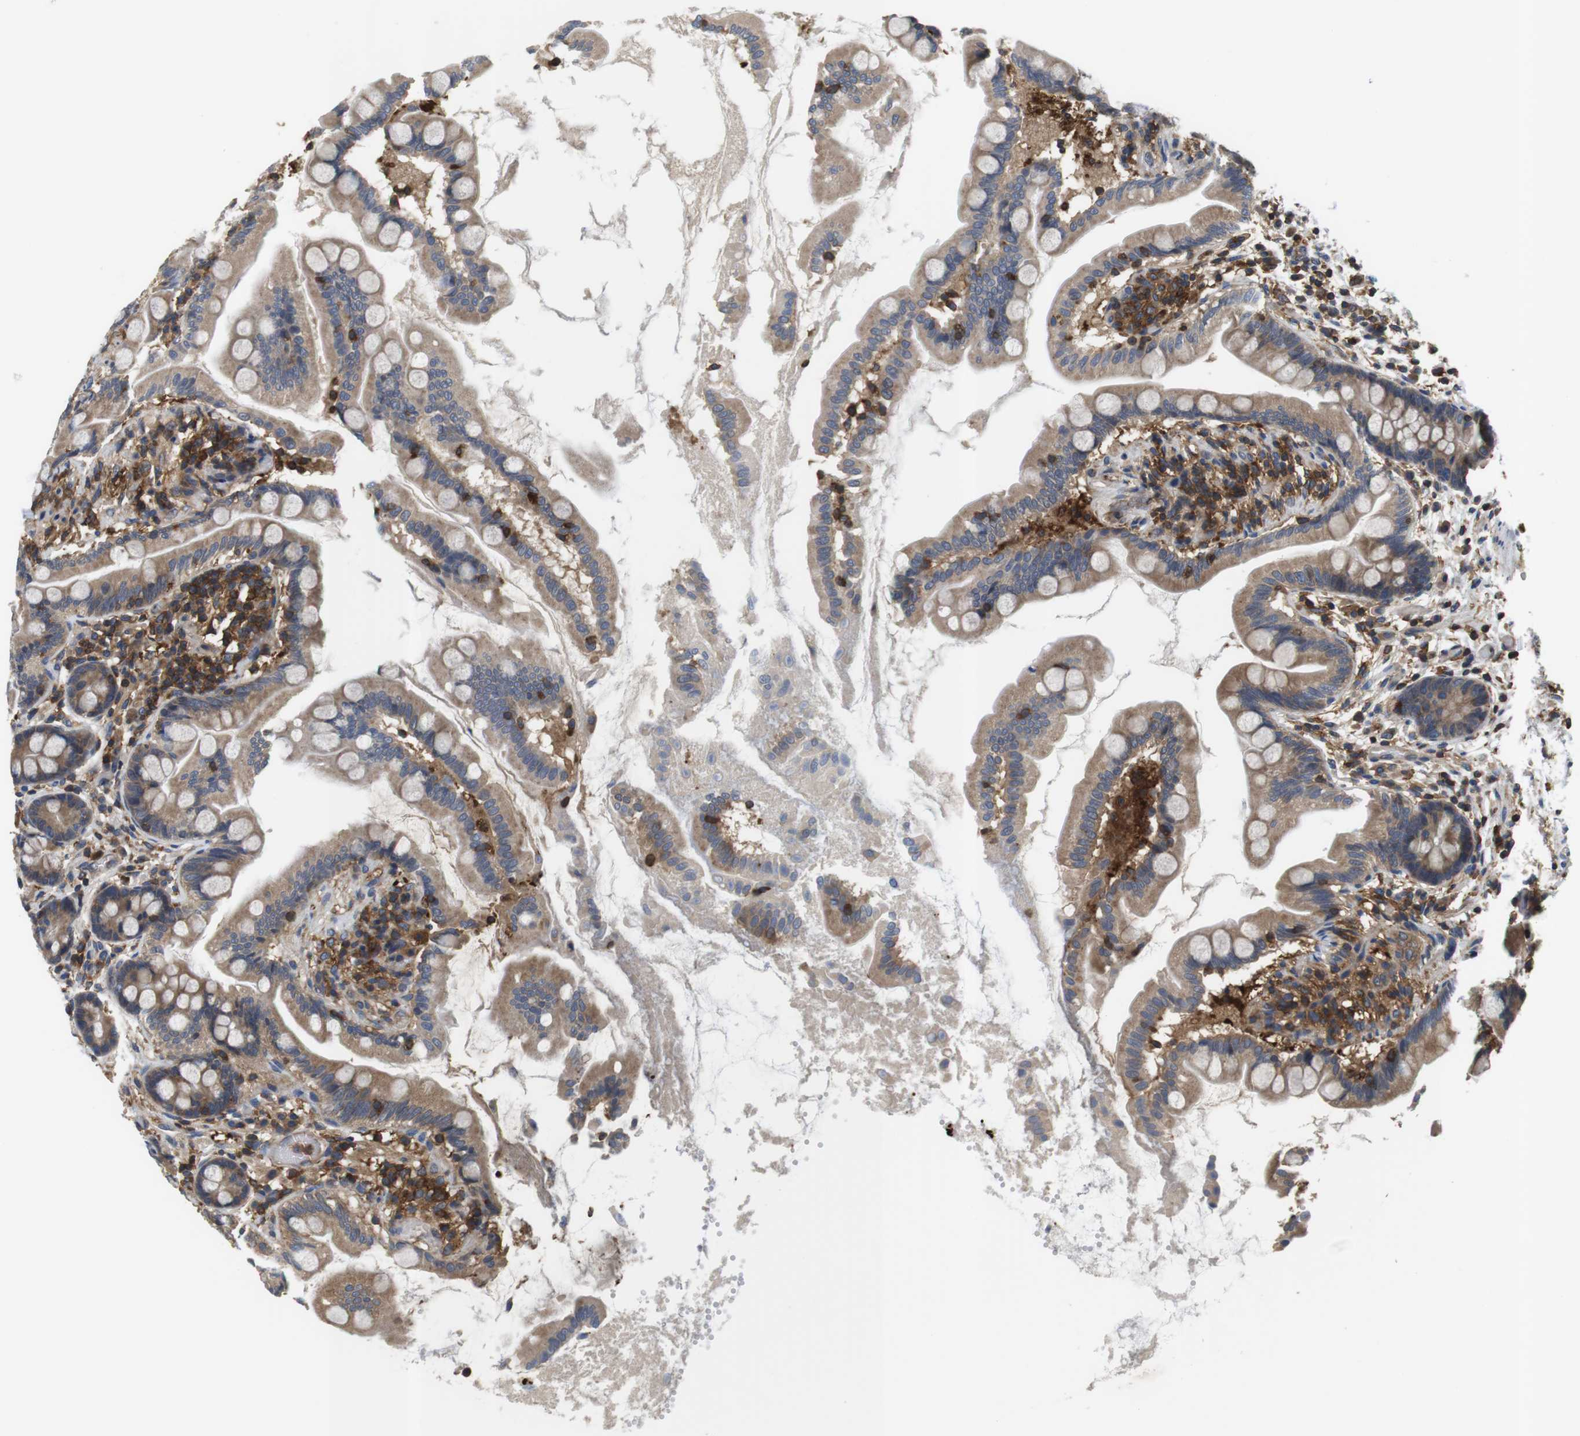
{"staining": {"intensity": "moderate", "quantity": ">75%", "location": "cytoplasmic/membranous"}, "tissue": "small intestine", "cell_type": "Glandular cells", "image_type": "normal", "snomed": [{"axis": "morphology", "description": "Normal tissue, NOS"}, {"axis": "topography", "description": "Small intestine"}], "caption": "A medium amount of moderate cytoplasmic/membranous expression is present in about >75% of glandular cells in normal small intestine. (DAB (3,3'-diaminobenzidine) = brown stain, brightfield microscopy at high magnification).", "gene": "HERPUD2", "patient": {"sex": "female", "age": 56}}